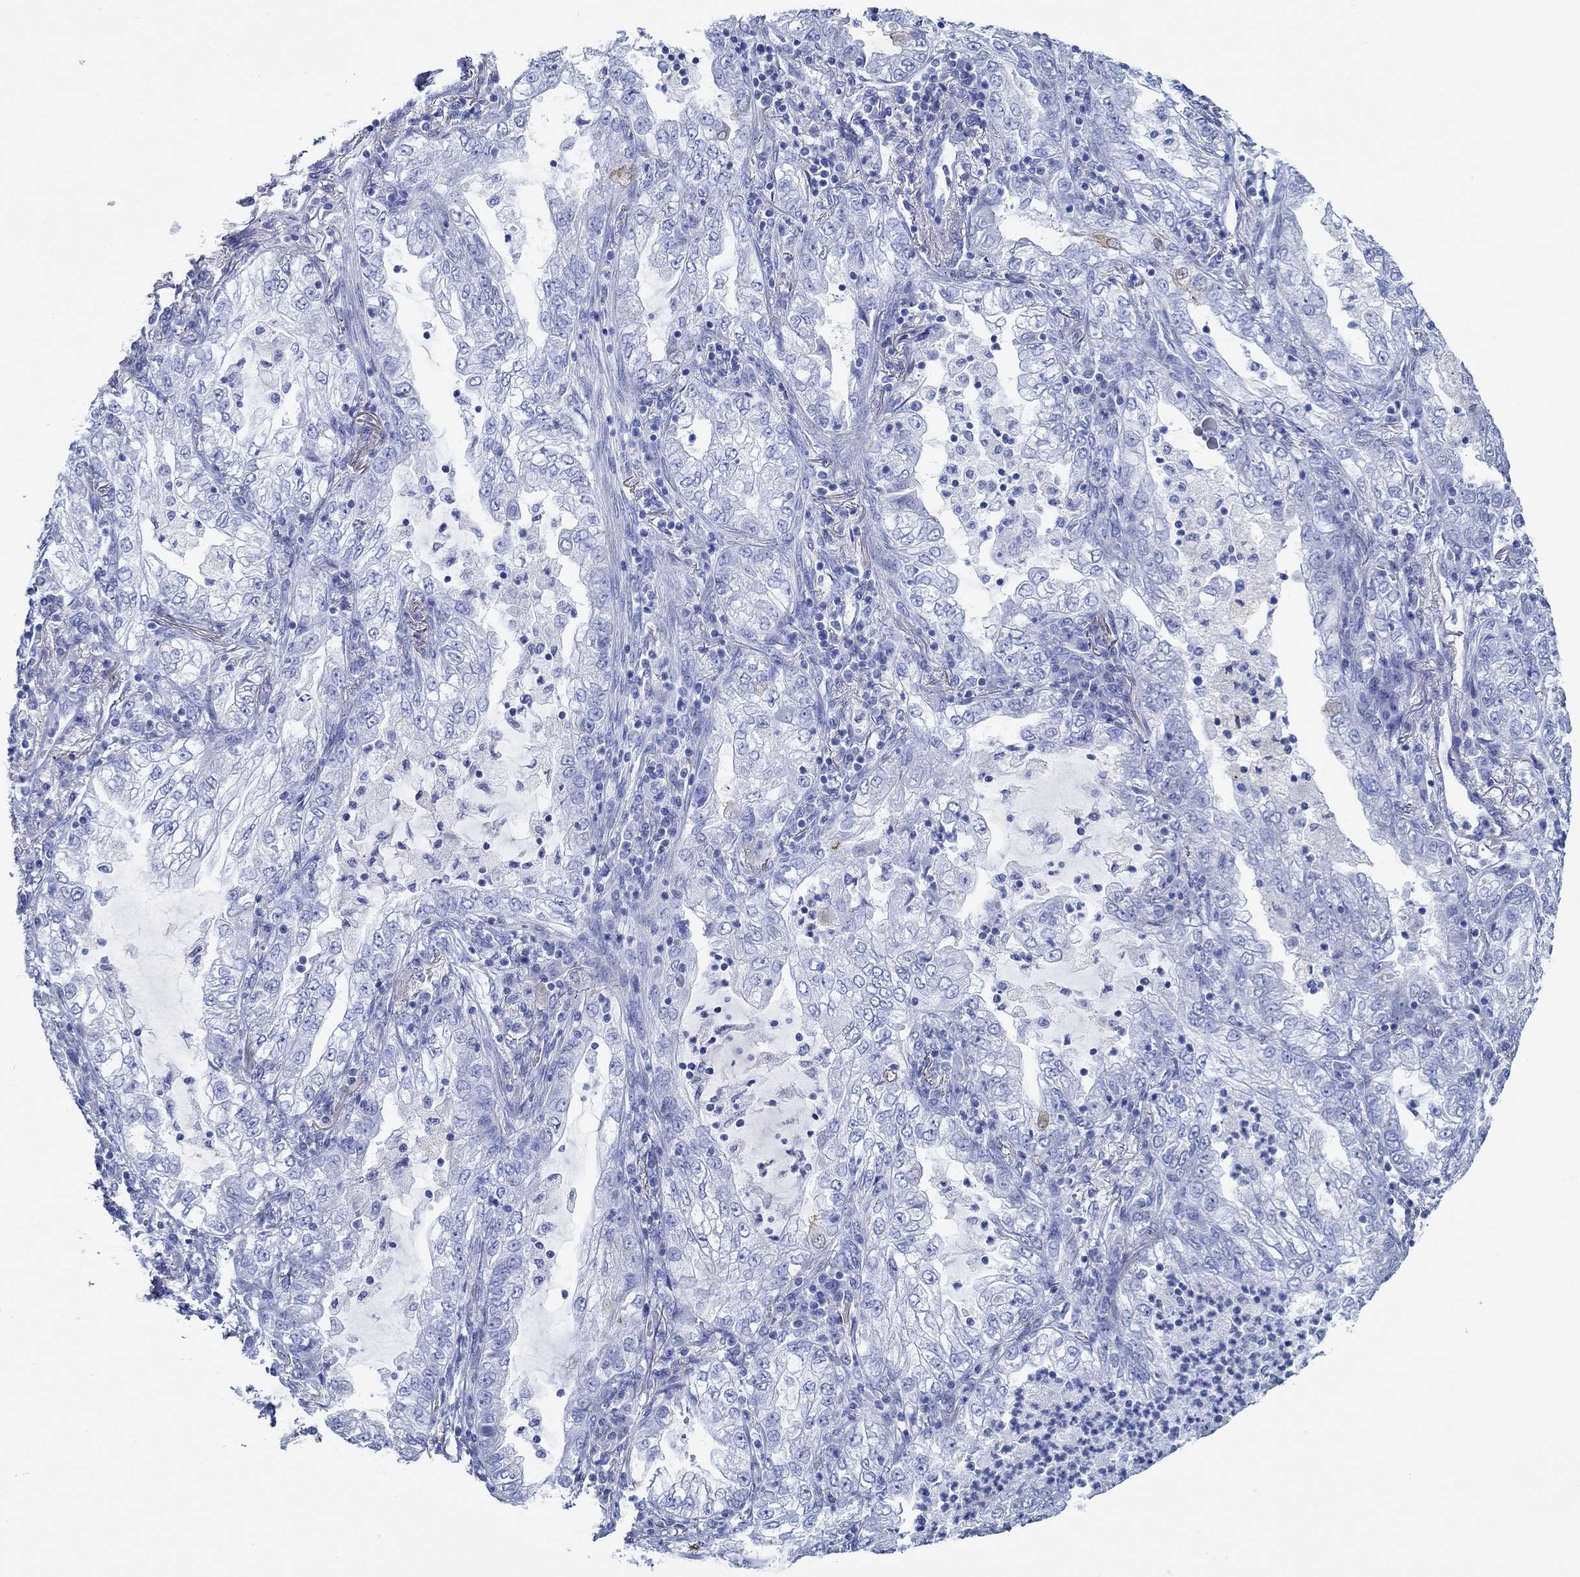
{"staining": {"intensity": "weak", "quantity": "<25%", "location": "cytoplasmic/membranous"}, "tissue": "lung cancer", "cell_type": "Tumor cells", "image_type": "cancer", "snomed": [{"axis": "morphology", "description": "Adenocarcinoma, NOS"}, {"axis": "topography", "description": "Lung"}], "caption": "The immunohistochemistry (IHC) photomicrograph has no significant staining in tumor cells of lung cancer (adenocarcinoma) tissue.", "gene": "IGFBP6", "patient": {"sex": "female", "age": 73}}